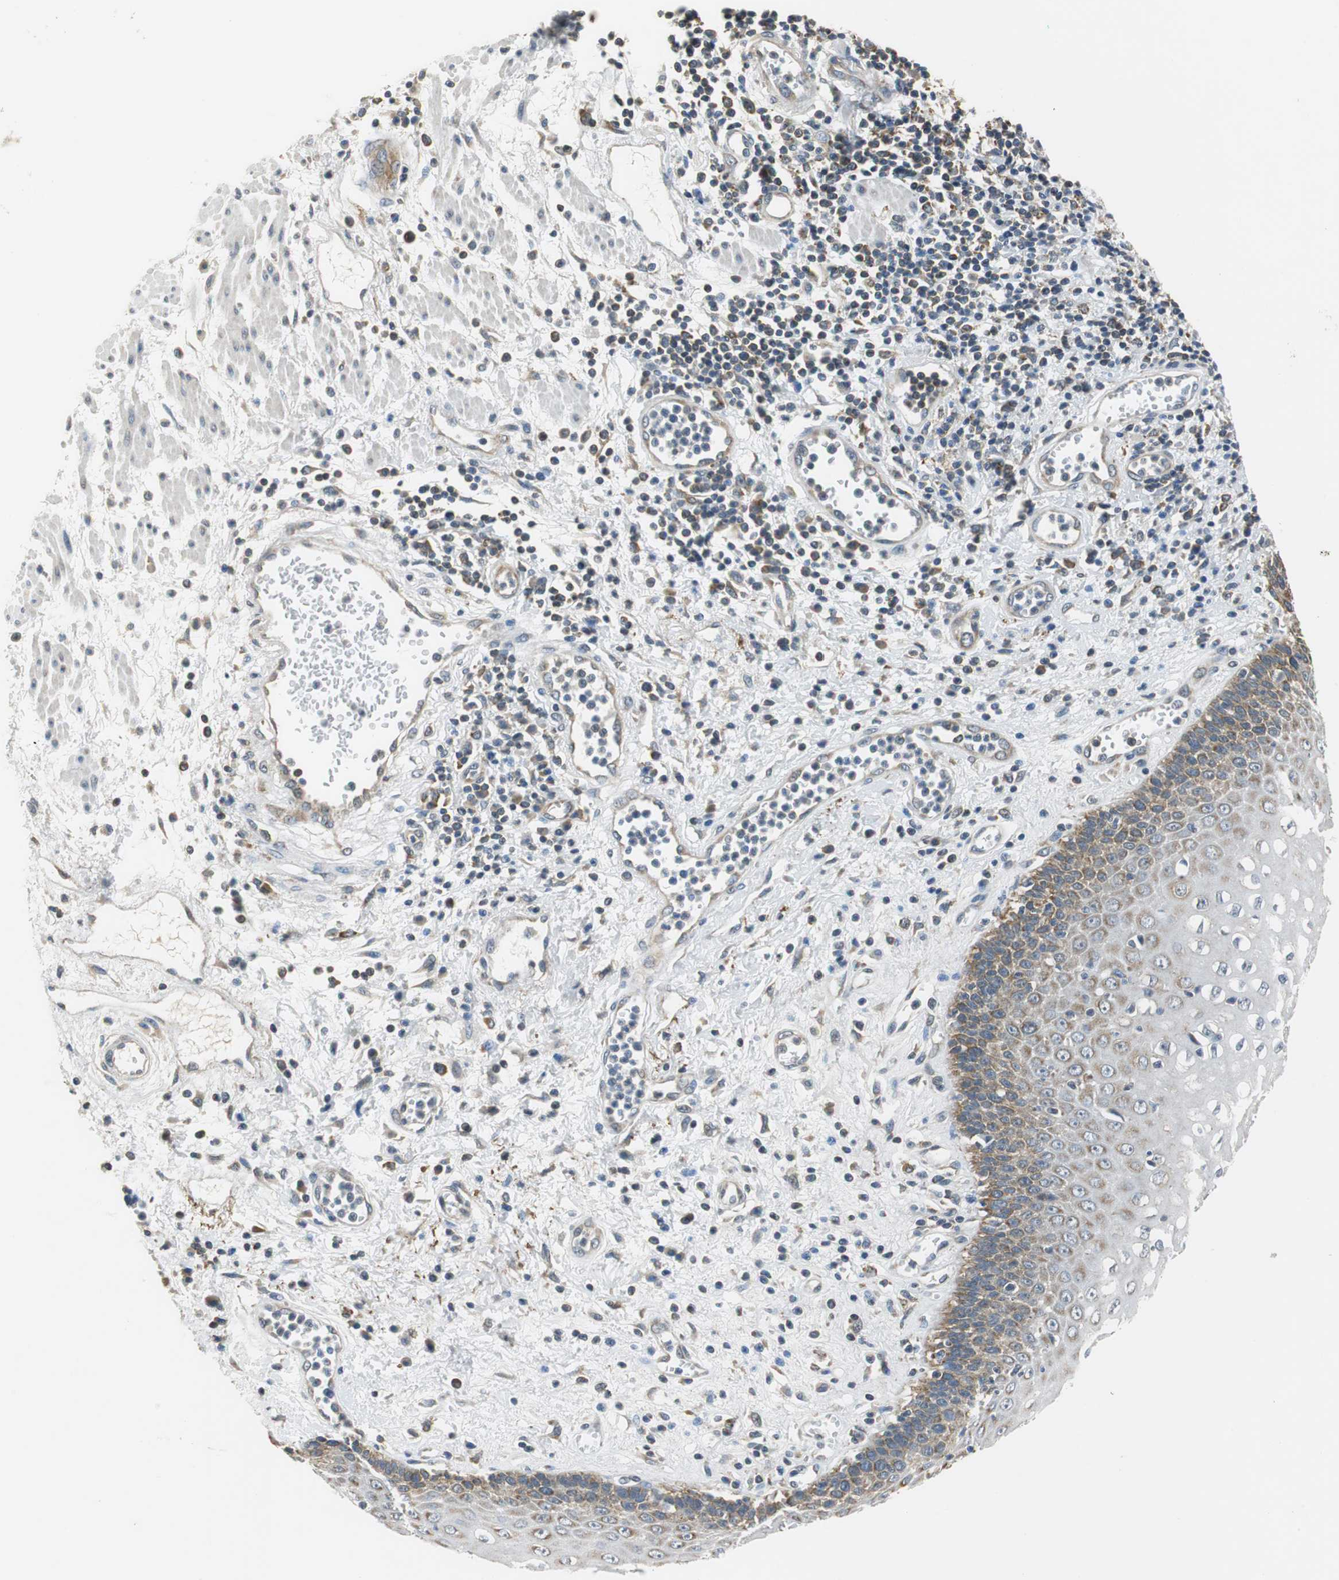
{"staining": {"intensity": "moderate", "quantity": "25%-75%", "location": "cytoplasmic/membranous"}, "tissue": "esophagus", "cell_type": "Squamous epithelial cells", "image_type": "normal", "snomed": [{"axis": "morphology", "description": "Normal tissue, NOS"}, {"axis": "morphology", "description": "Squamous cell carcinoma, NOS"}, {"axis": "topography", "description": "Esophagus"}], "caption": "Protein expression analysis of normal esophagus shows moderate cytoplasmic/membranous expression in about 25%-75% of squamous epithelial cells. (DAB = brown stain, brightfield microscopy at high magnification).", "gene": "CNOT3", "patient": {"sex": "male", "age": 65}}